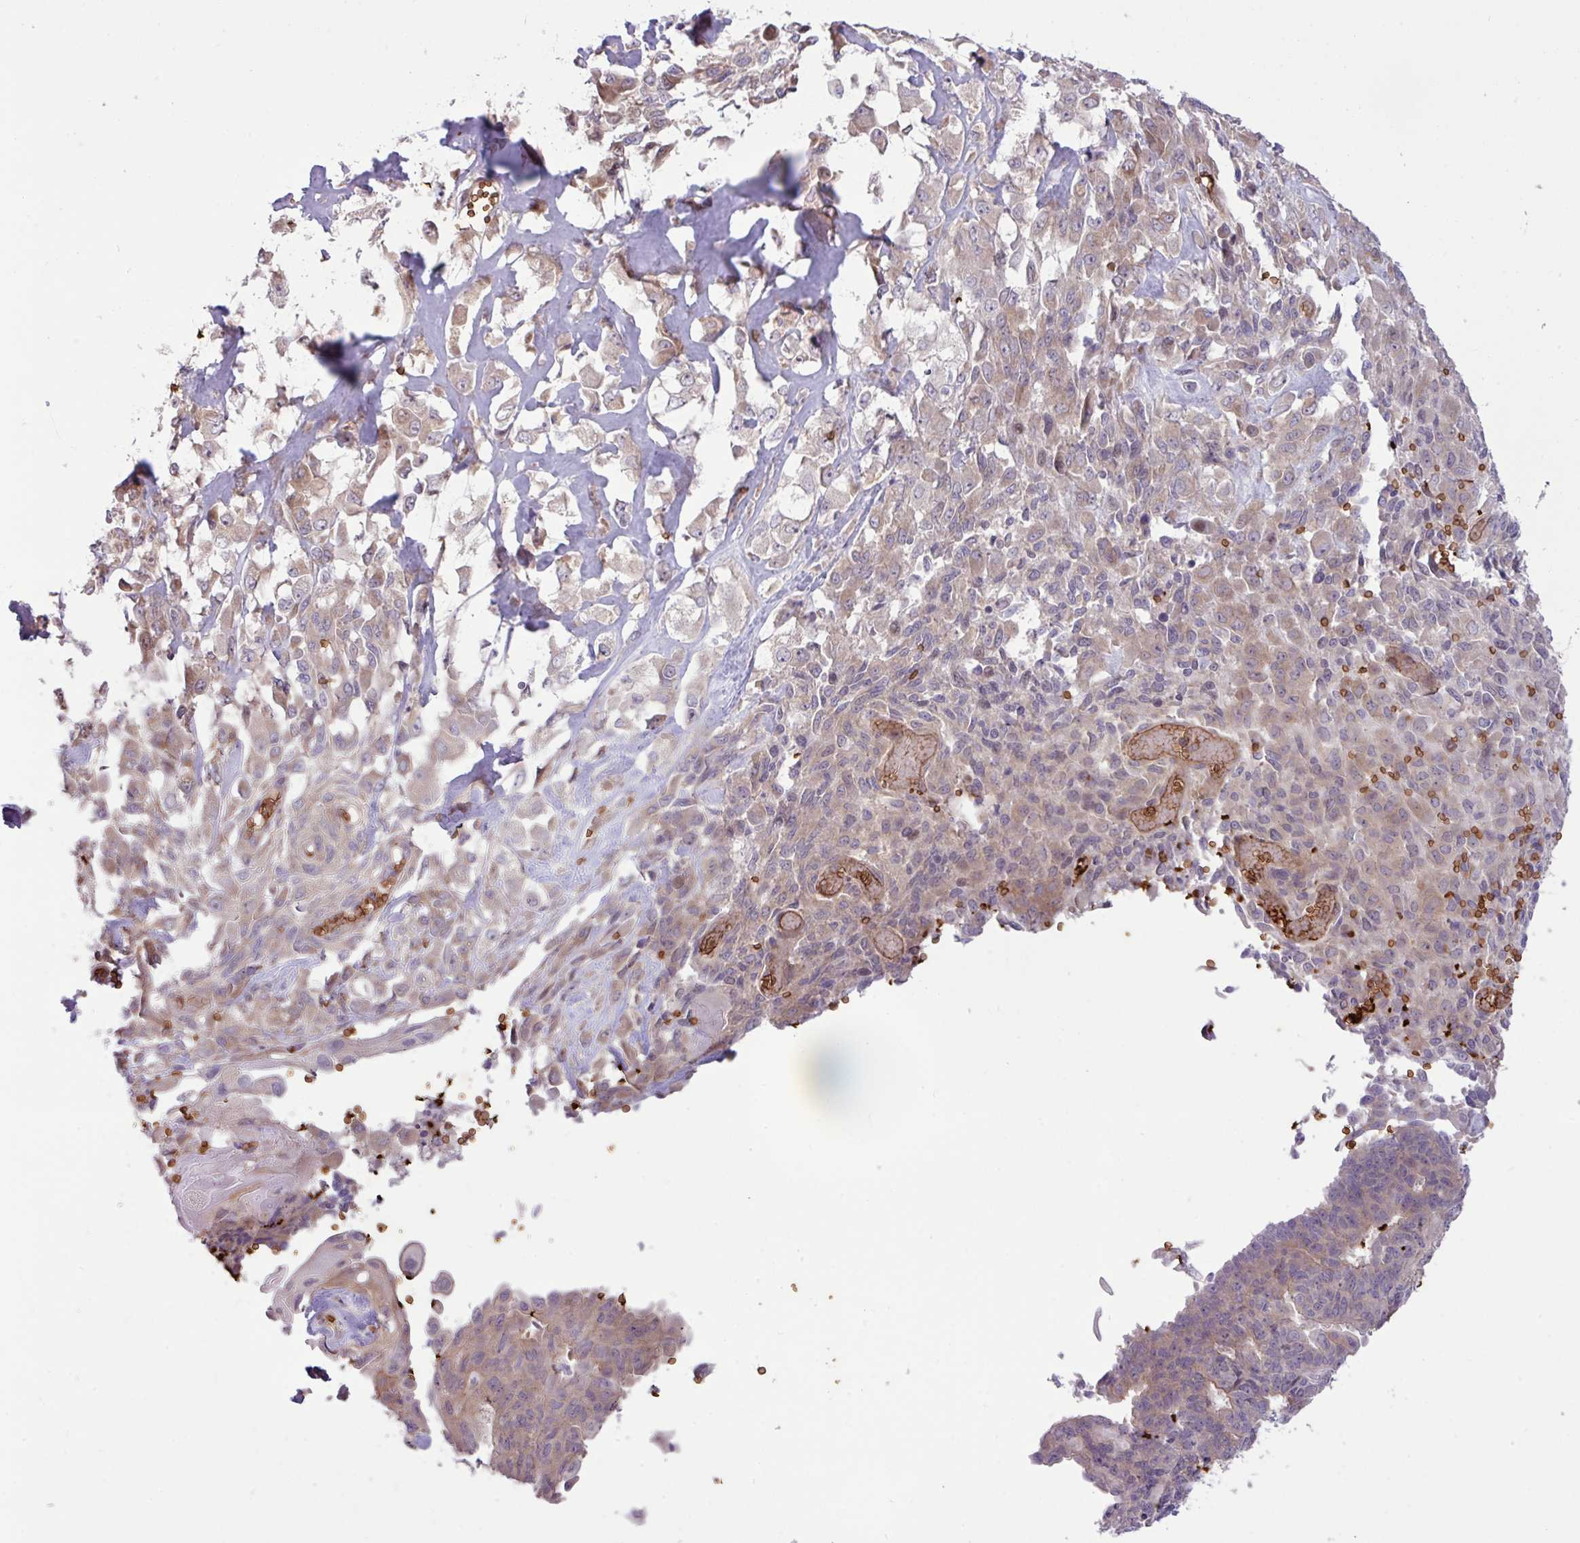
{"staining": {"intensity": "weak", "quantity": "25%-75%", "location": "cytoplasmic/membranous"}, "tissue": "endometrial cancer", "cell_type": "Tumor cells", "image_type": "cancer", "snomed": [{"axis": "morphology", "description": "Adenocarcinoma, NOS"}, {"axis": "topography", "description": "Endometrium"}], "caption": "Protein staining of endometrial cancer (adenocarcinoma) tissue reveals weak cytoplasmic/membranous positivity in about 25%-75% of tumor cells. (Stains: DAB (3,3'-diaminobenzidine) in brown, nuclei in blue, Microscopy: brightfield microscopy at high magnification).", "gene": "RAD21L1", "patient": {"sex": "female", "age": 32}}